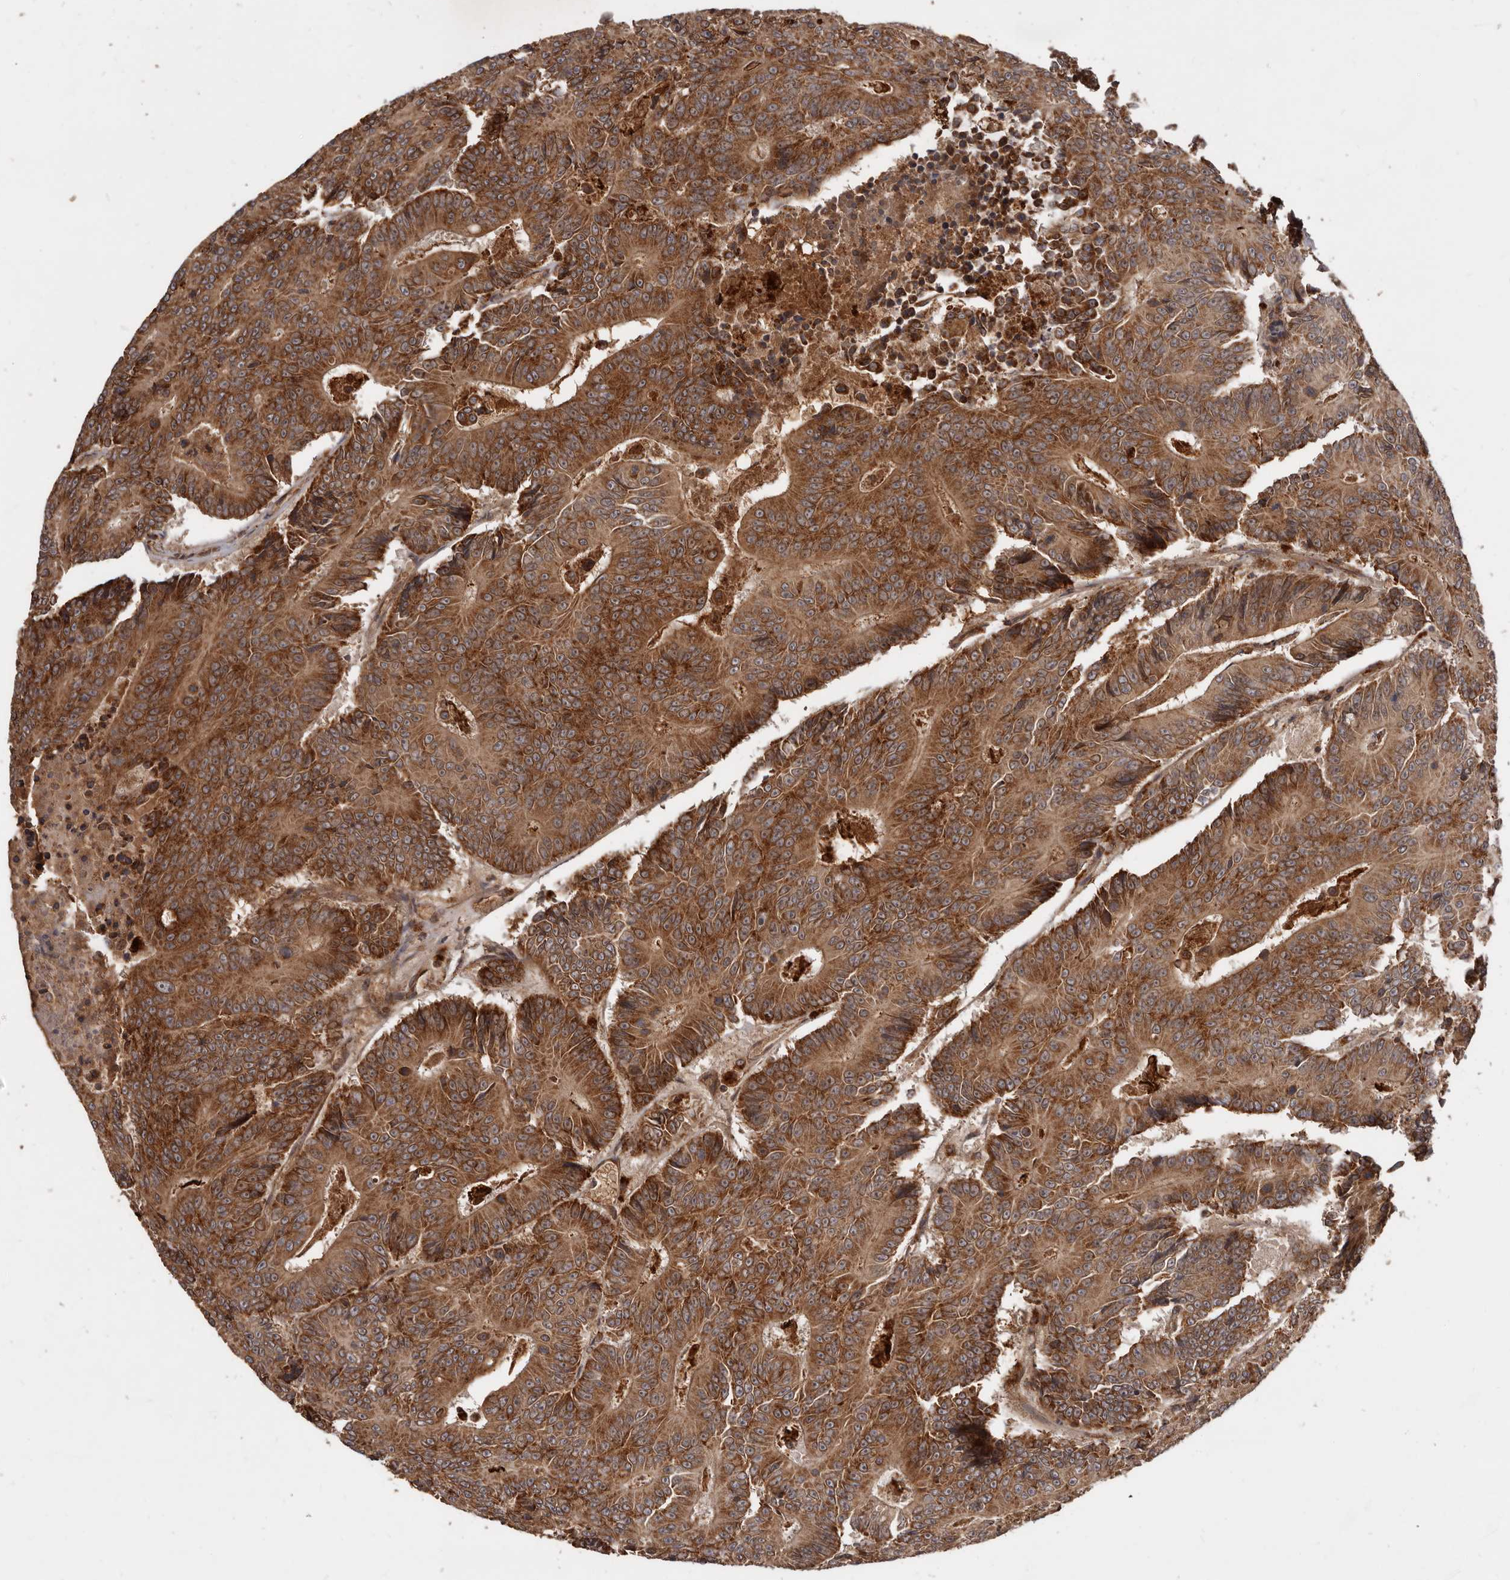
{"staining": {"intensity": "moderate", "quantity": ">75%", "location": "cytoplasmic/membranous"}, "tissue": "colorectal cancer", "cell_type": "Tumor cells", "image_type": "cancer", "snomed": [{"axis": "morphology", "description": "Adenocarcinoma, NOS"}, {"axis": "topography", "description": "Colon"}], "caption": "Colorectal cancer (adenocarcinoma) was stained to show a protein in brown. There is medium levels of moderate cytoplasmic/membranous positivity in about >75% of tumor cells. The protein is stained brown, and the nuclei are stained in blue (DAB (3,3'-diaminobenzidine) IHC with brightfield microscopy, high magnification).", "gene": "STK36", "patient": {"sex": "male", "age": 83}}